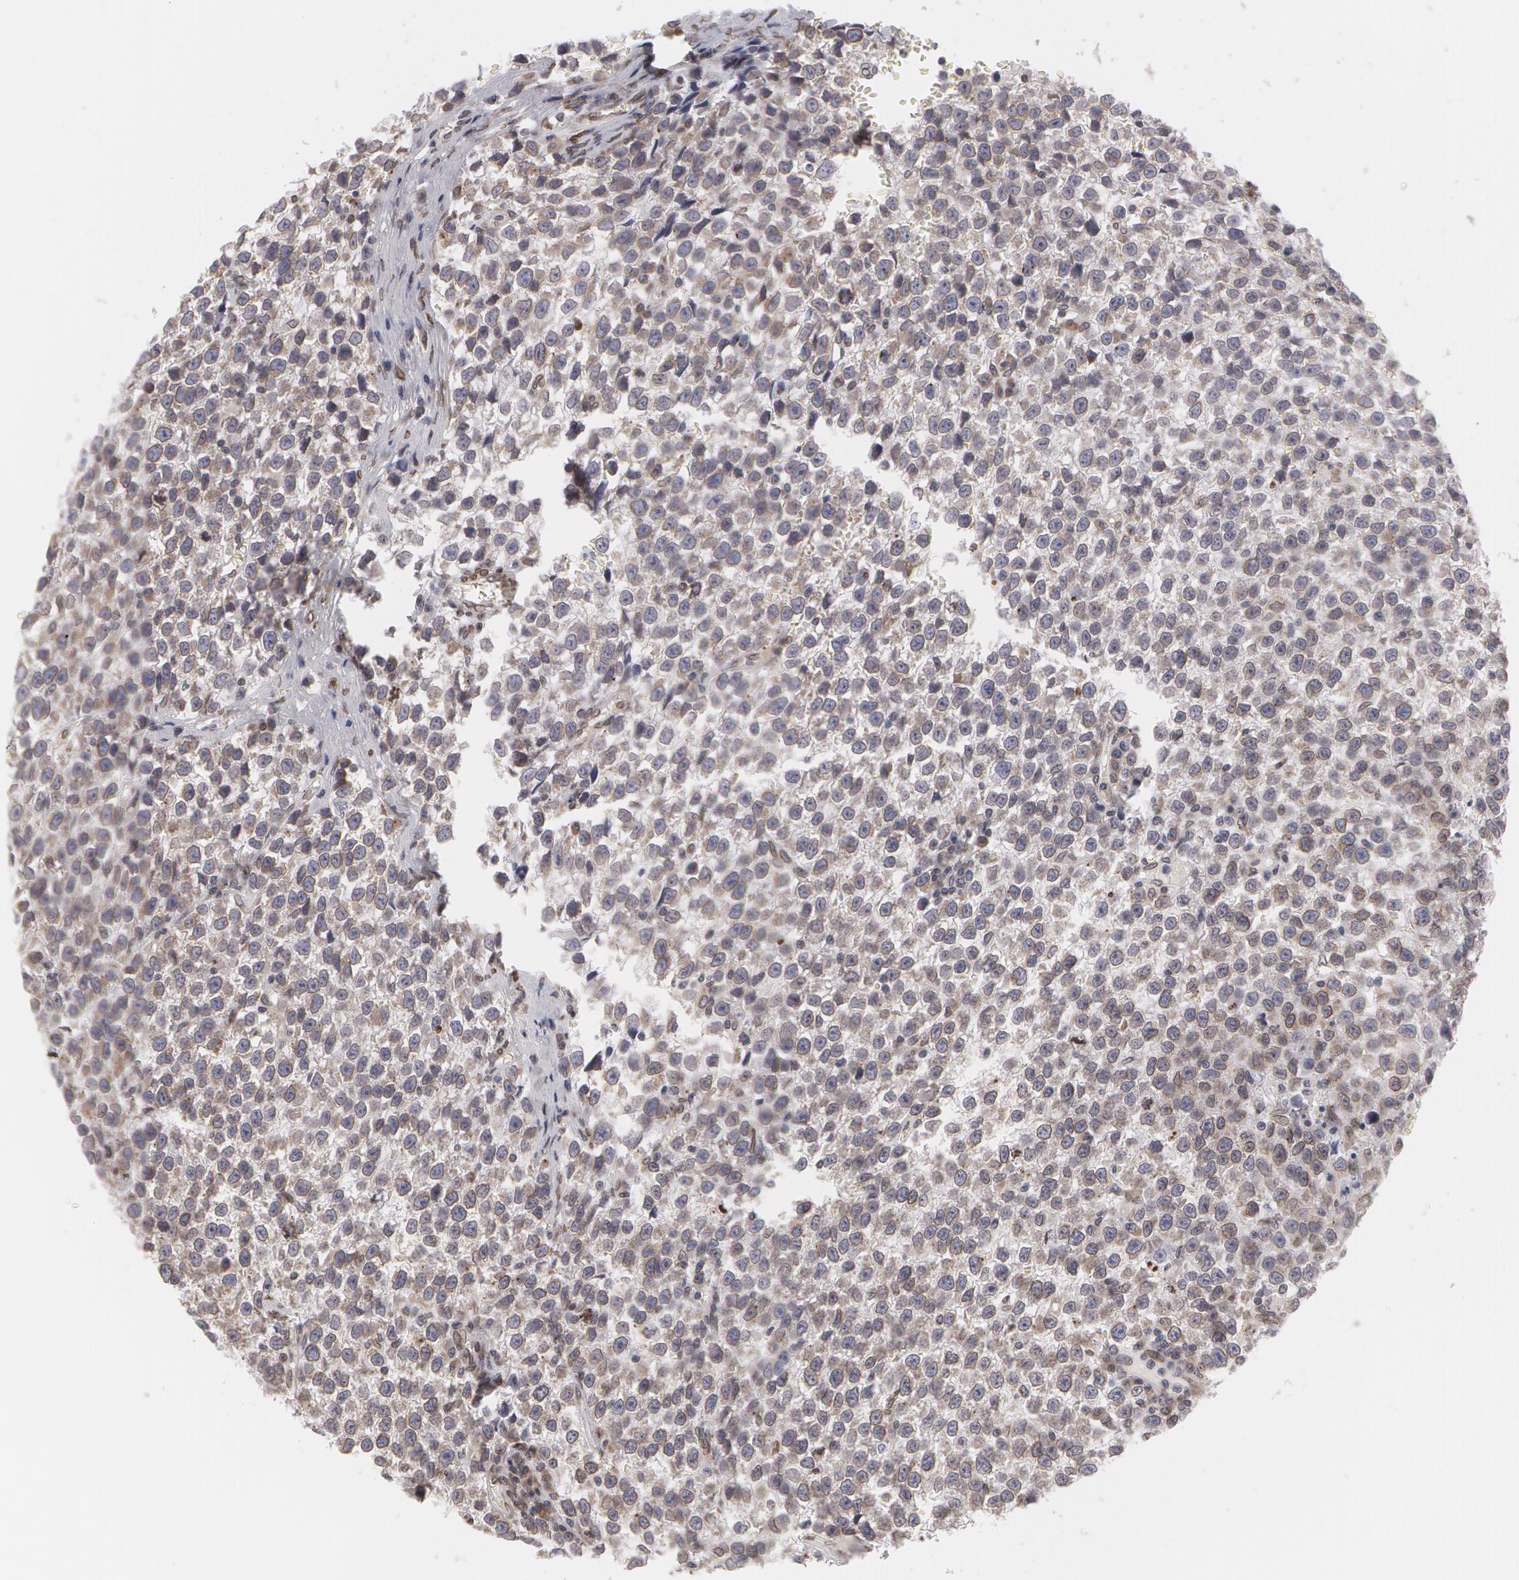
{"staining": {"intensity": "weak", "quantity": "25%-75%", "location": "cytoplasmic/membranous"}, "tissue": "testis cancer", "cell_type": "Tumor cells", "image_type": "cancer", "snomed": [{"axis": "morphology", "description": "Seminoma, NOS"}, {"axis": "topography", "description": "Testis"}], "caption": "Testis seminoma tissue reveals weak cytoplasmic/membranous positivity in approximately 25%-75% of tumor cells, visualized by immunohistochemistry.", "gene": "EMD", "patient": {"sex": "male", "age": 35}}